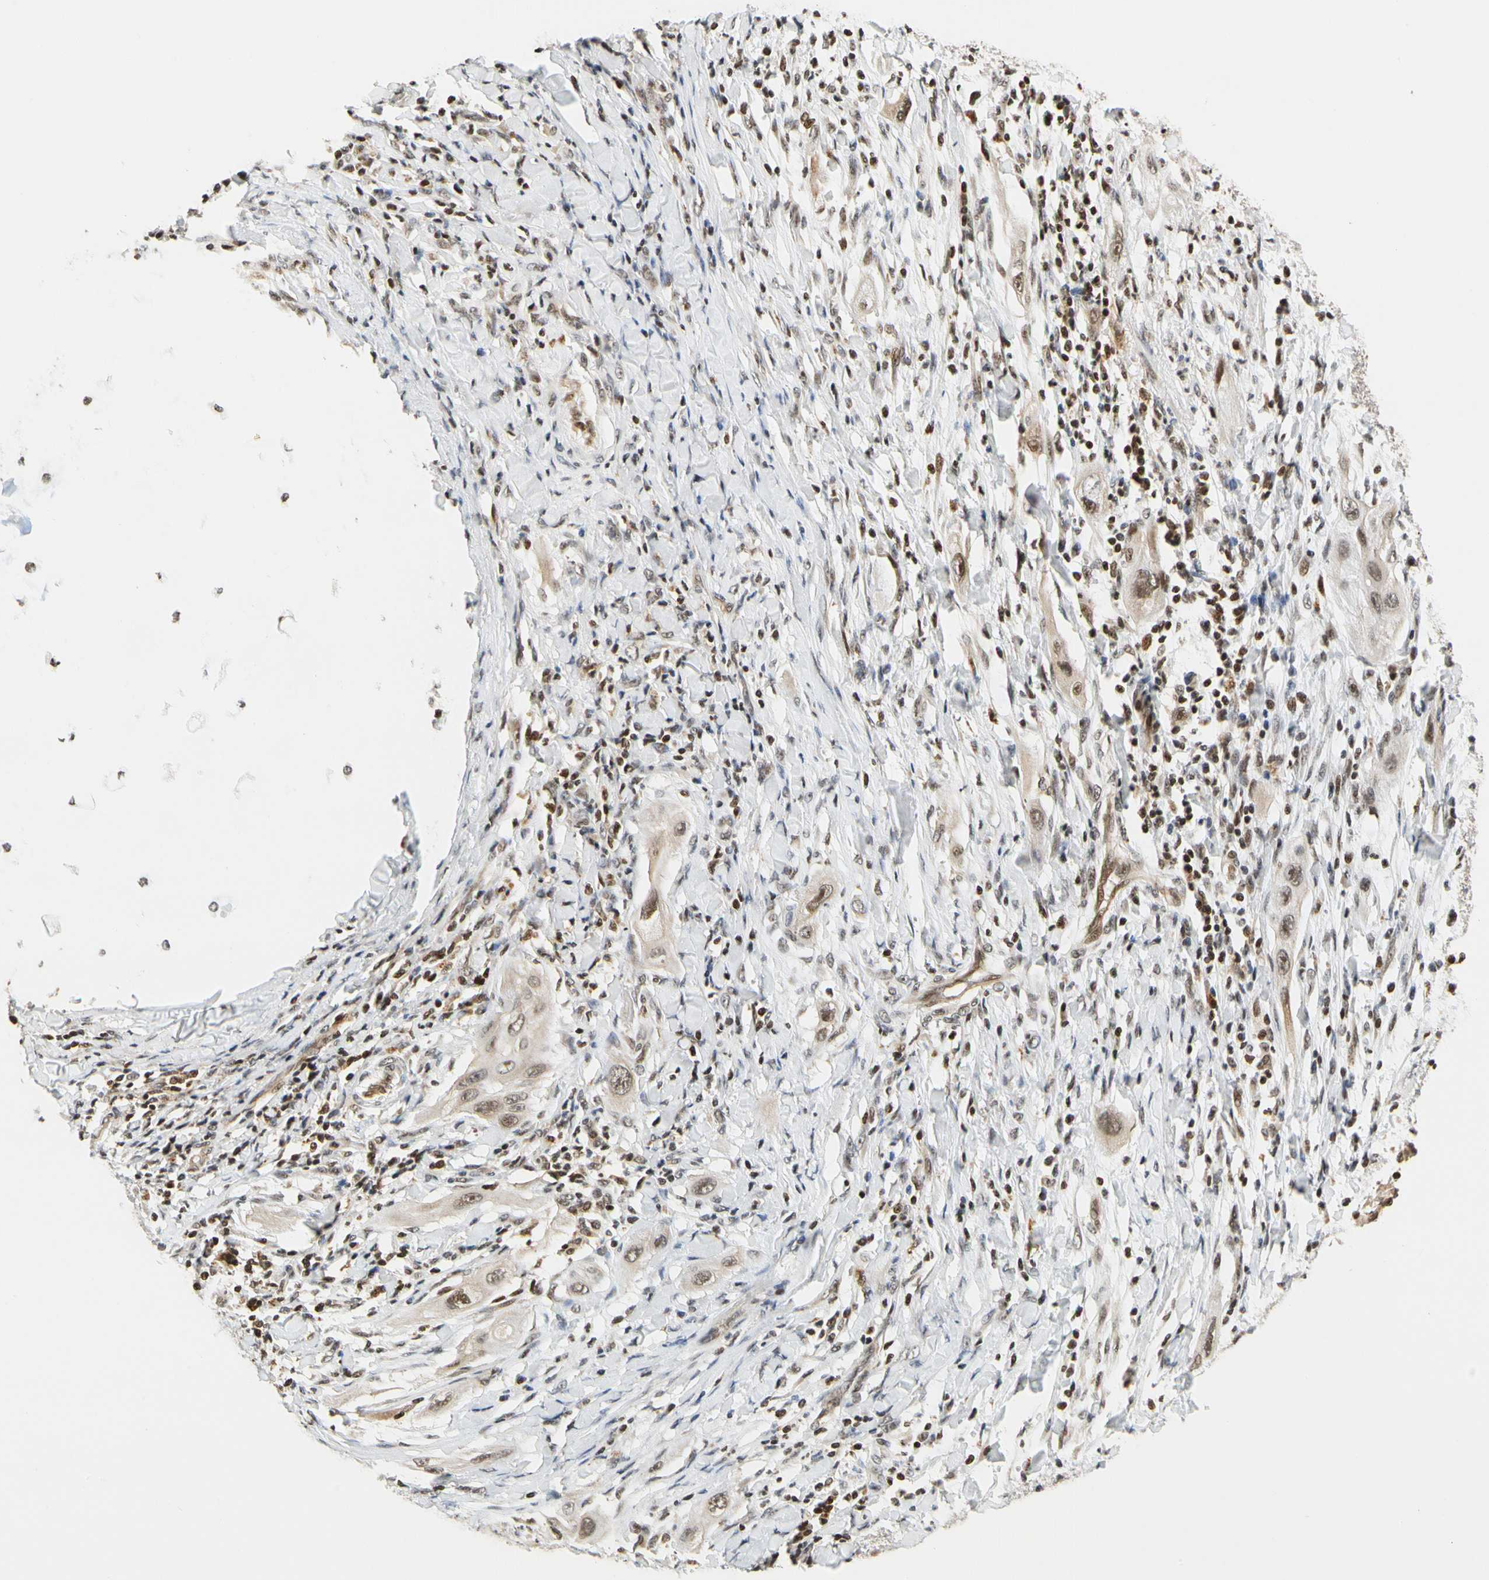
{"staining": {"intensity": "moderate", "quantity": ">75%", "location": "nuclear"}, "tissue": "lung cancer", "cell_type": "Tumor cells", "image_type": "cancer", "snomed": [{"axis": "morphology", "description": "Squamous cell carcinoma, NOS"}, {"axis": "topography", "description": "Lung"}], "caption": "IHC micrograph of neoplastic tissue: lung cancer (squamous cell carcinoma) stained using immunohistochemistry (IHC) demonstrates medium levels of moderate protein expression localized specifically in the nuclear of tumor cells, appearing as a nuclear brown color.", "gene": "CDK7", "patient": {"sex": "female", "age": 47}}